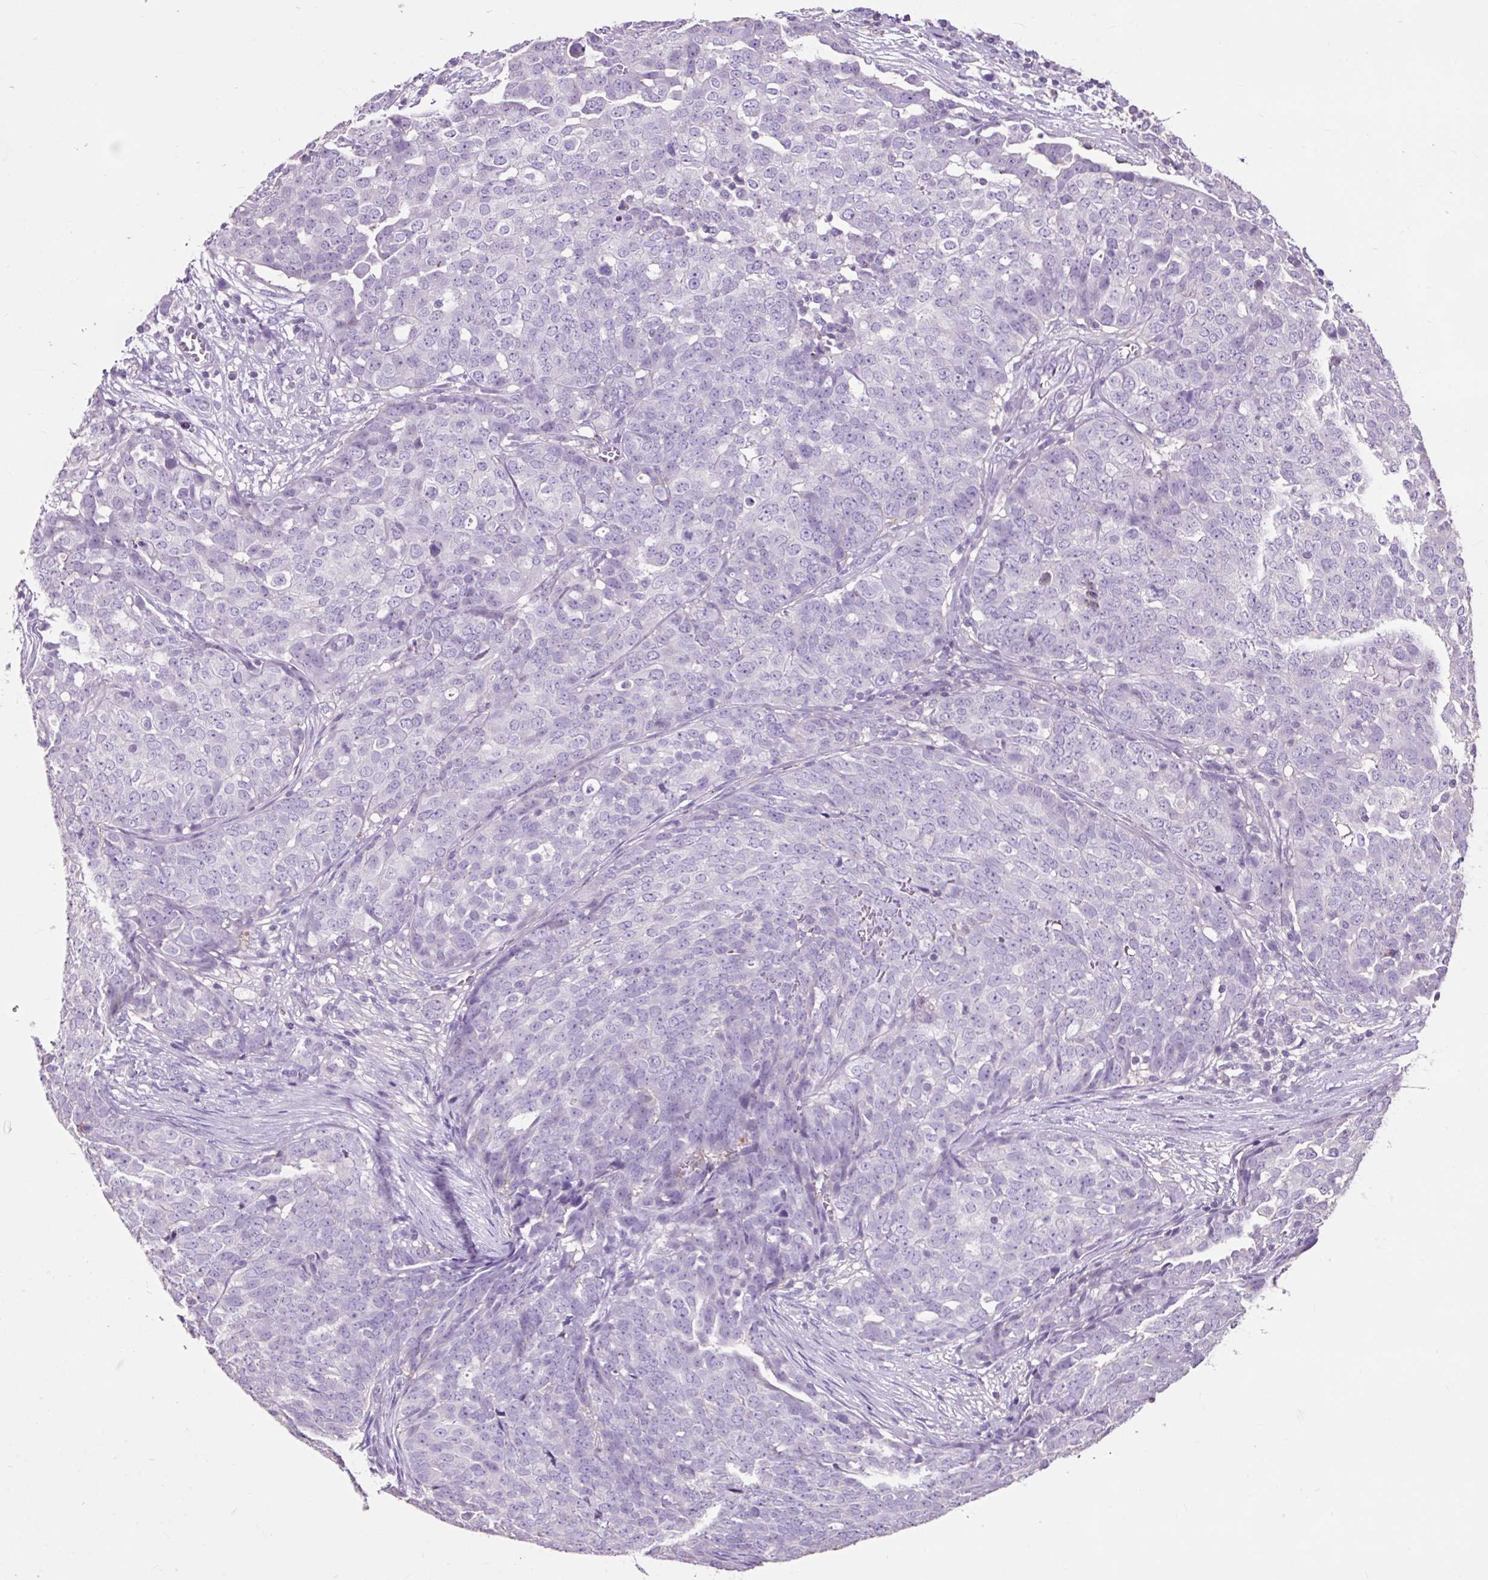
{"staining": {"intensity": "negative", "quantity": "none", "location": "none"}, "tissue": "ovarian cancer", "cell_type": "Tumor cells", "image_type": "cancer", "snomed": [{"axis": "morphology", "description": "Cystadenocarcinoma, serous, NOS"}, {"axis": "topography", "description": "Soft tissue"}, {"axis": "topography", "description": "Ovary"}], "caption": "This is an immunohistochemistry (IHC) photomicrograph of human ovarian cancer (serous cystadenocarcinoma). There is no staining in tumor cells.", "gene": "OR10A7", "patient": {"sex": "female", "age": 57}}